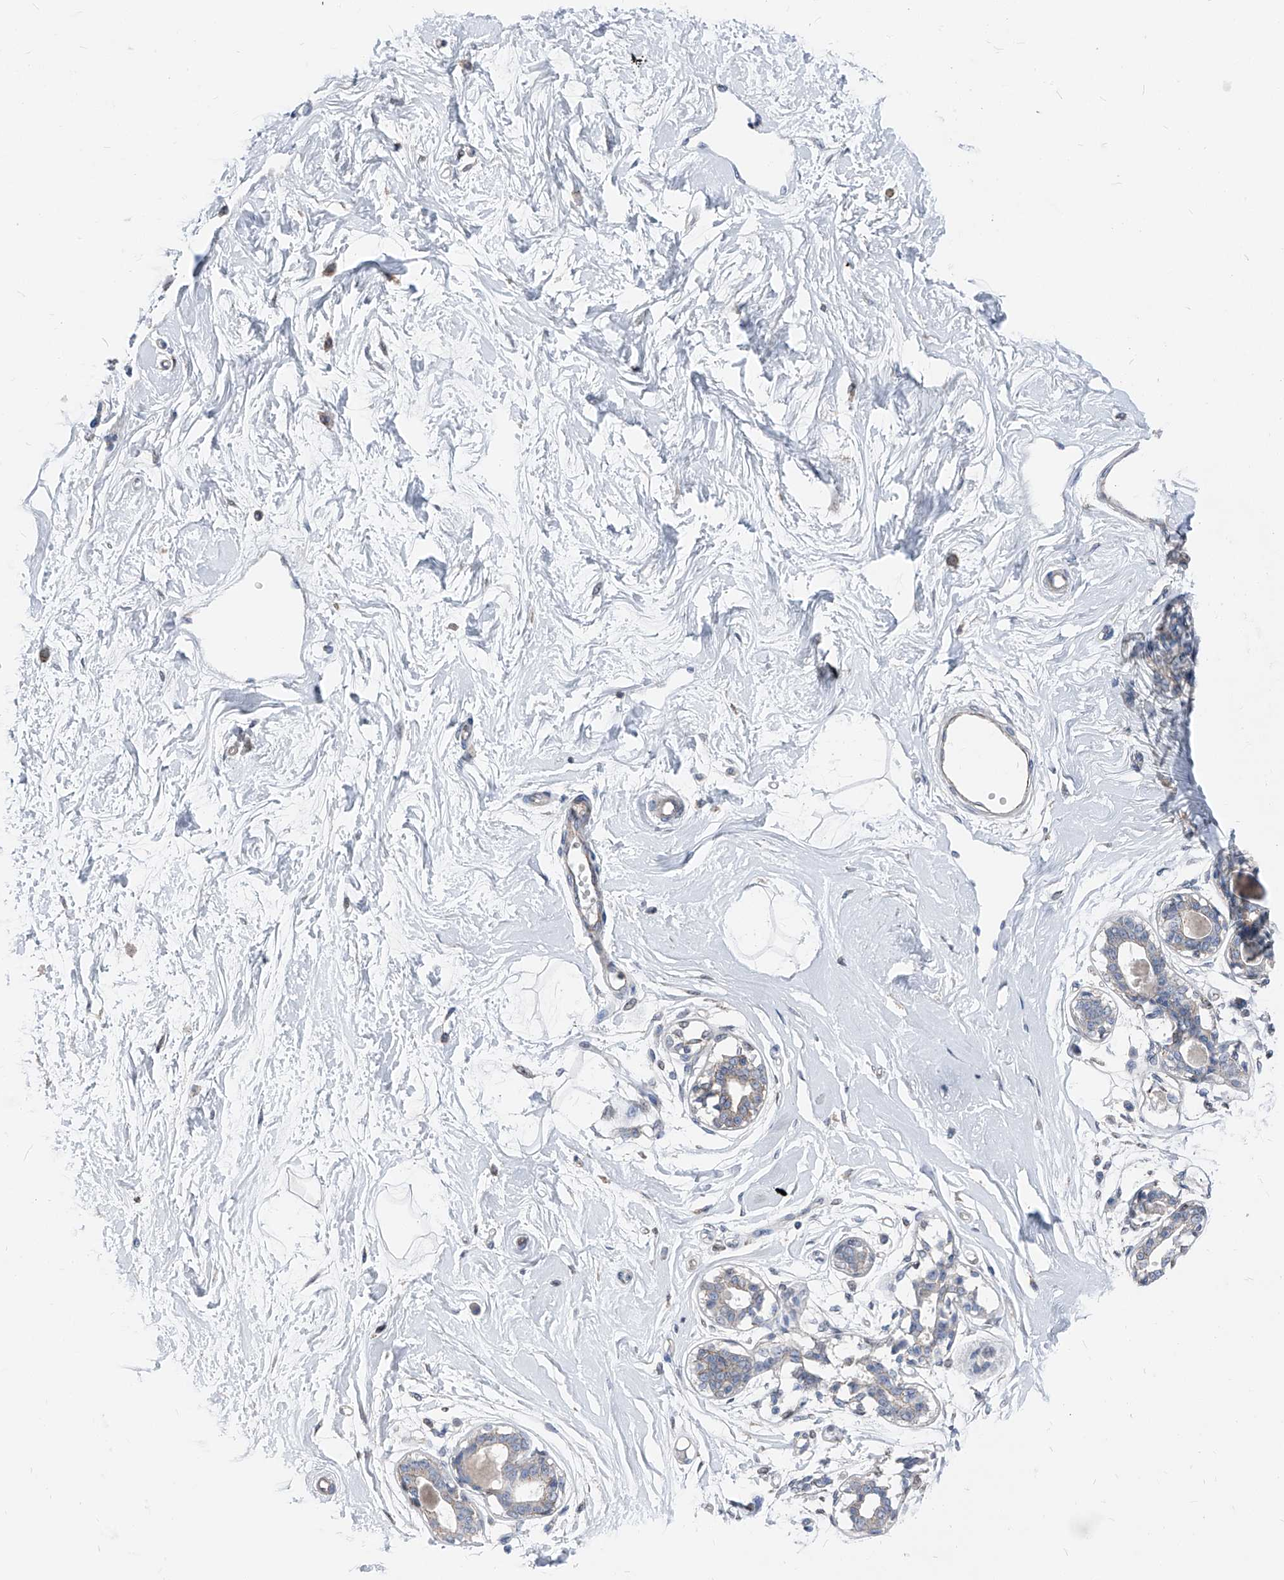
{"staining": {"intensity": "negative", "quantity": "none", "location": "none"}, "tissue": "breast", "cell_type": "Adipocytes", "image_type": "normal", "snomed": [{"axis": "morphology", "description": "Normal tissue, NOS"}, {"axis": "topography", "description": "Breast"}], "caption": "Immunohistochemistry (IHC) histopathology image of unremarkable breast stained for a protein (brown), which reveals no staining in adipocytes.", "gene": "AGPS", "patient": {"sex": "female", "age": 45}}